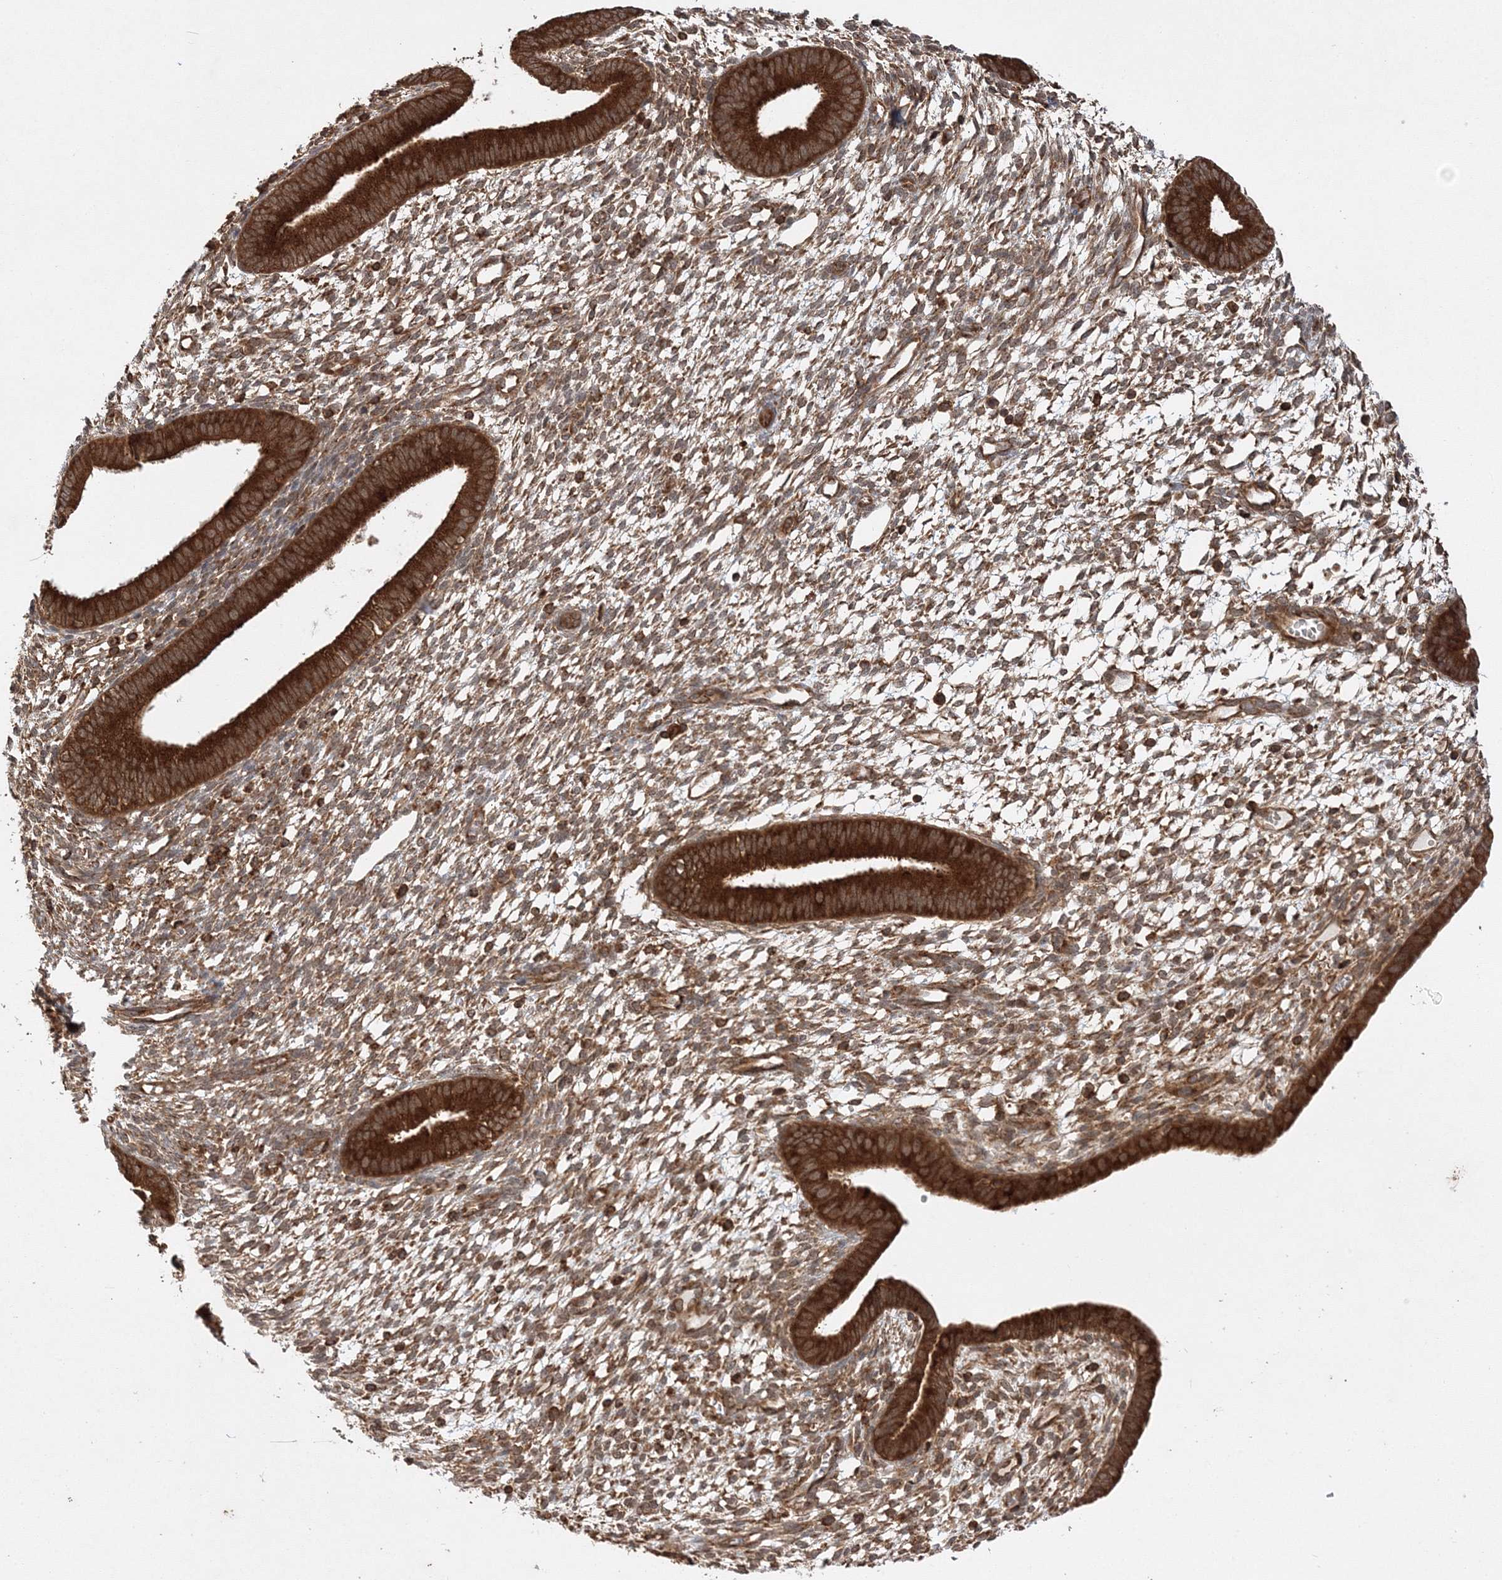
{"staining": {"intensity": "moderate", "quantity": ">75%", "location": "cytoplasmic/membranous"}, "tissue": "endometrium", "cell_type": "Cells in endometrial stroma", "image_type": "normal", "snomed": [{"axis": "morphology", "description": "Normal tissue, NOS"}, {"axis": "topography", "description": "Endometrium"}], "caption": "This photomicrograph demonstrates immunohistochemistry (IHC) staining of benign human endometrium, with medium moderate cytoplasmic/membranous staining in approximately >75% of cells in endometrial stroma.", "gene": "WDR37", "patient": {"sex": "female", "age": 46}}